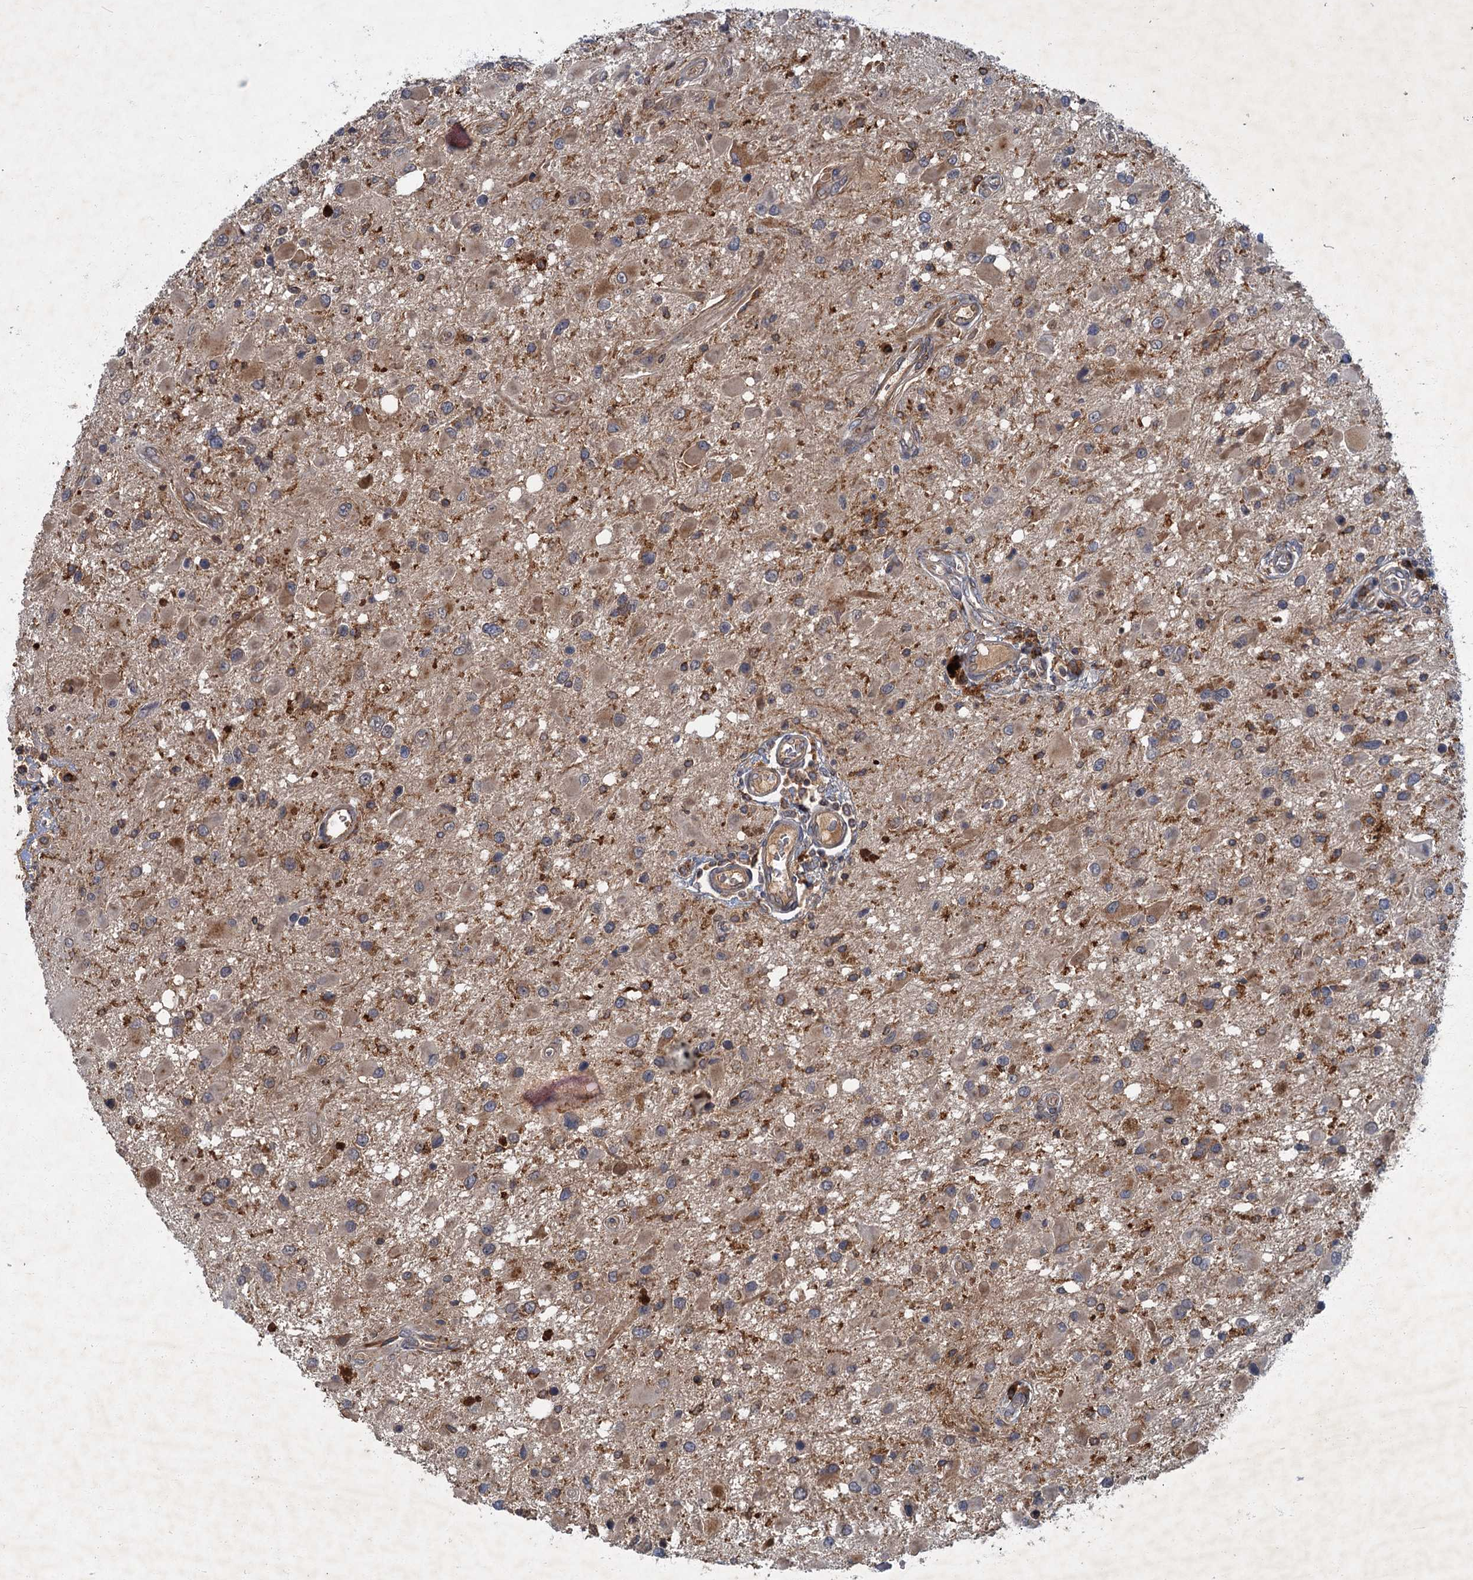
{"staining": {"intensity": "moderate", "quantity": "<25%", "location": "cytoplasmic/membranous"}, "tissue": "glioma", "cell_type": "Tumor cells", "image_type": "cancer", "snomed": [{"axis": "morphology", "description": "Glioma, malignant, High grade"}, {"axis": "topography", "description": "Brain"}], "caption": "Immunohistochemistry of human high-grade glioma (malignant) exhibits low levels of moderate cytoplasmic/membranous positivity in approximately <25% of tumor cells.", "gene": "SLC11A2", "patient": {"sex": "male", "age": 53}}